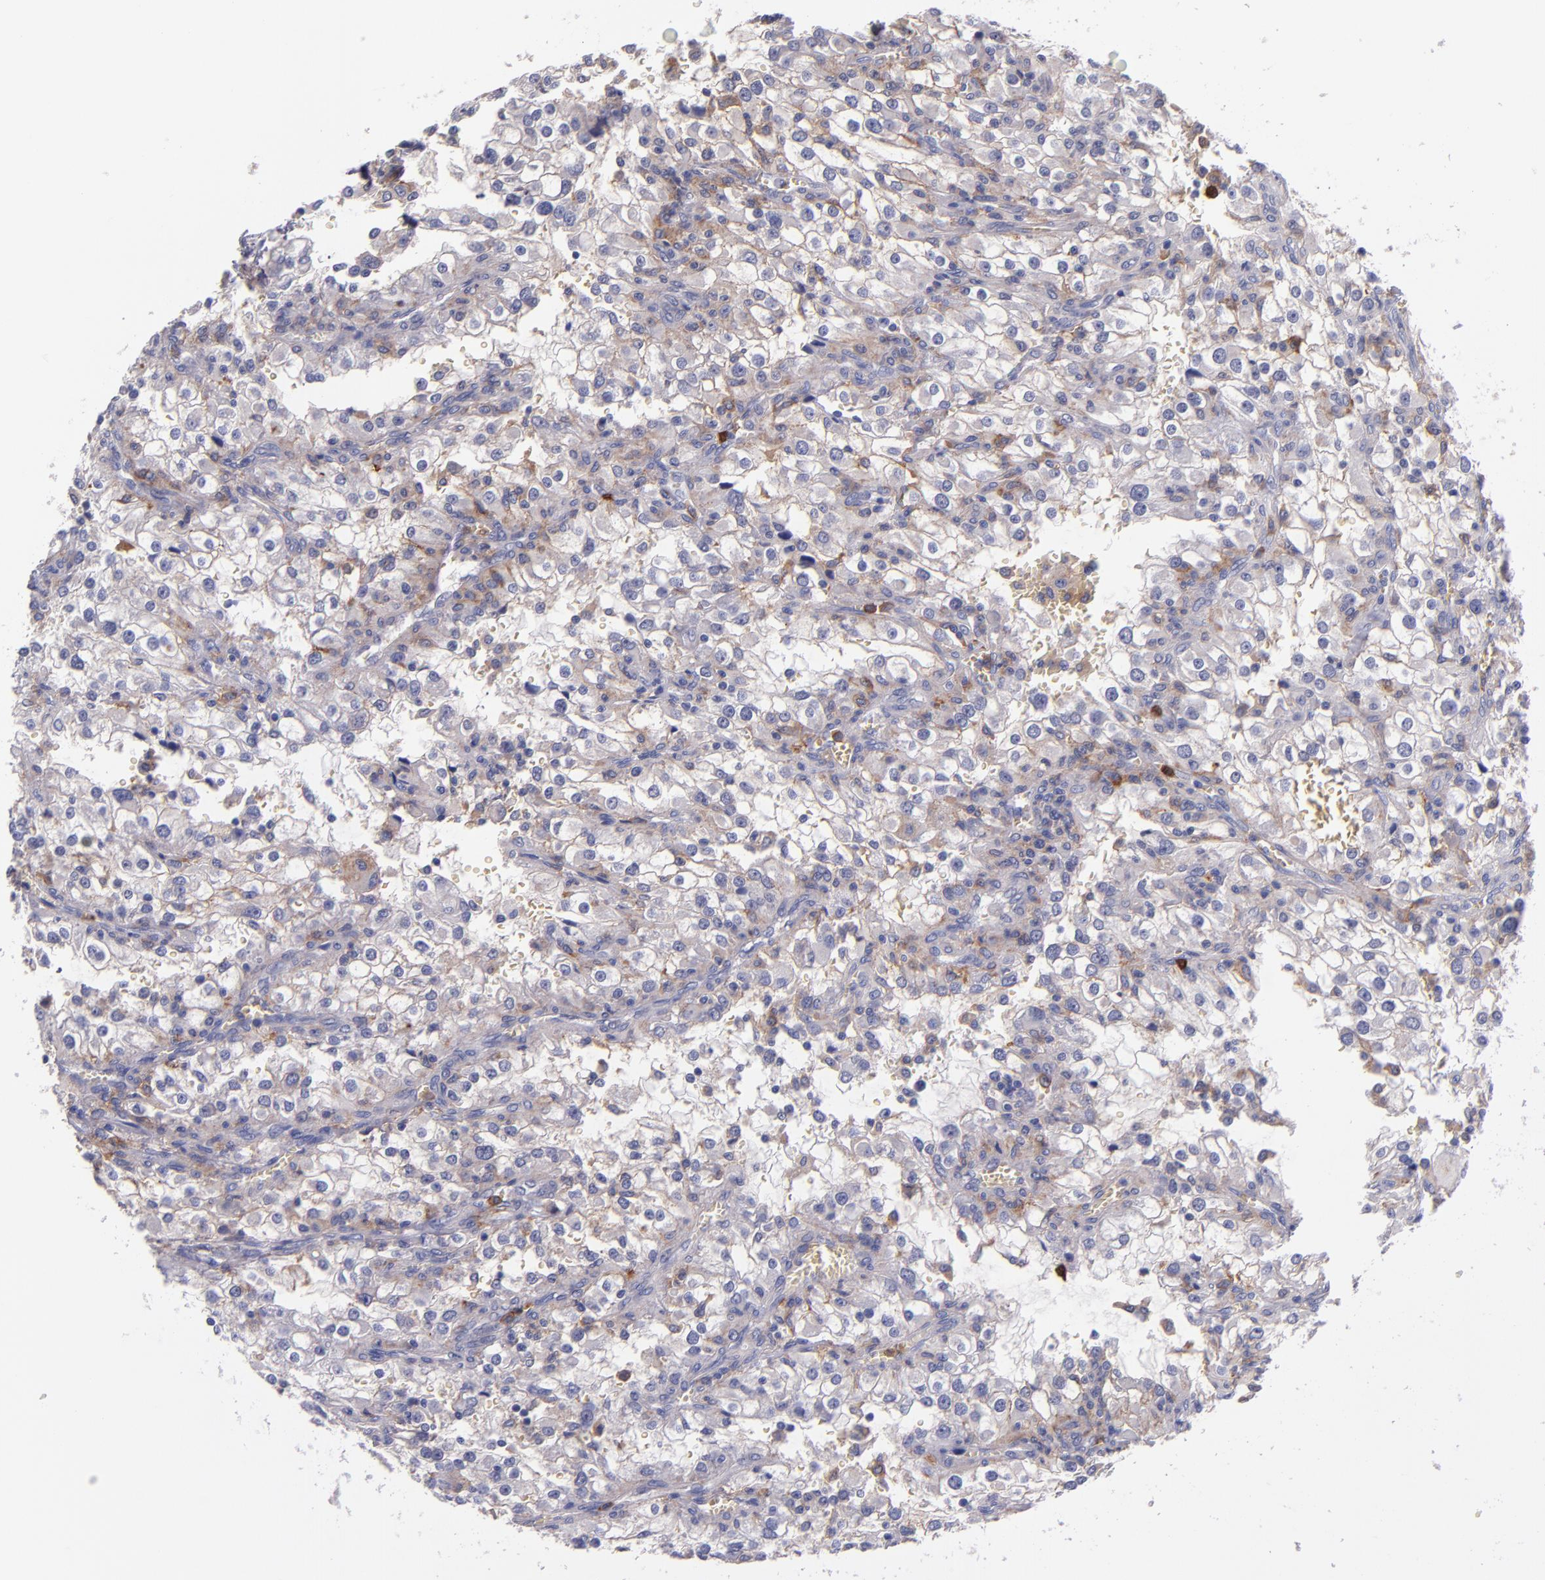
{"staining": {"intensity": "weak", "quantity": "25%-75%", "location": "cytoplasmic/membranous"}, "tissue": "renal cancer", "cell_type": "Tumor cells", "image_type": "cancer", "snomed": [{"axis": "morphology", "description": "Adenocarcinoma, NOS"}, {"axis": "topography", "description": "Kidney"}], "caption": "Protein staining by immunohistochemistry demonstrates weak cytoplasmic/membranous positivity in approximately 25%-75% of tumor cells in renal cancer. (DAB IHC with brightfield microscopy, high magnification).", "gene": "C5AR1", "patient": {"sex": "female", "age": 52}}